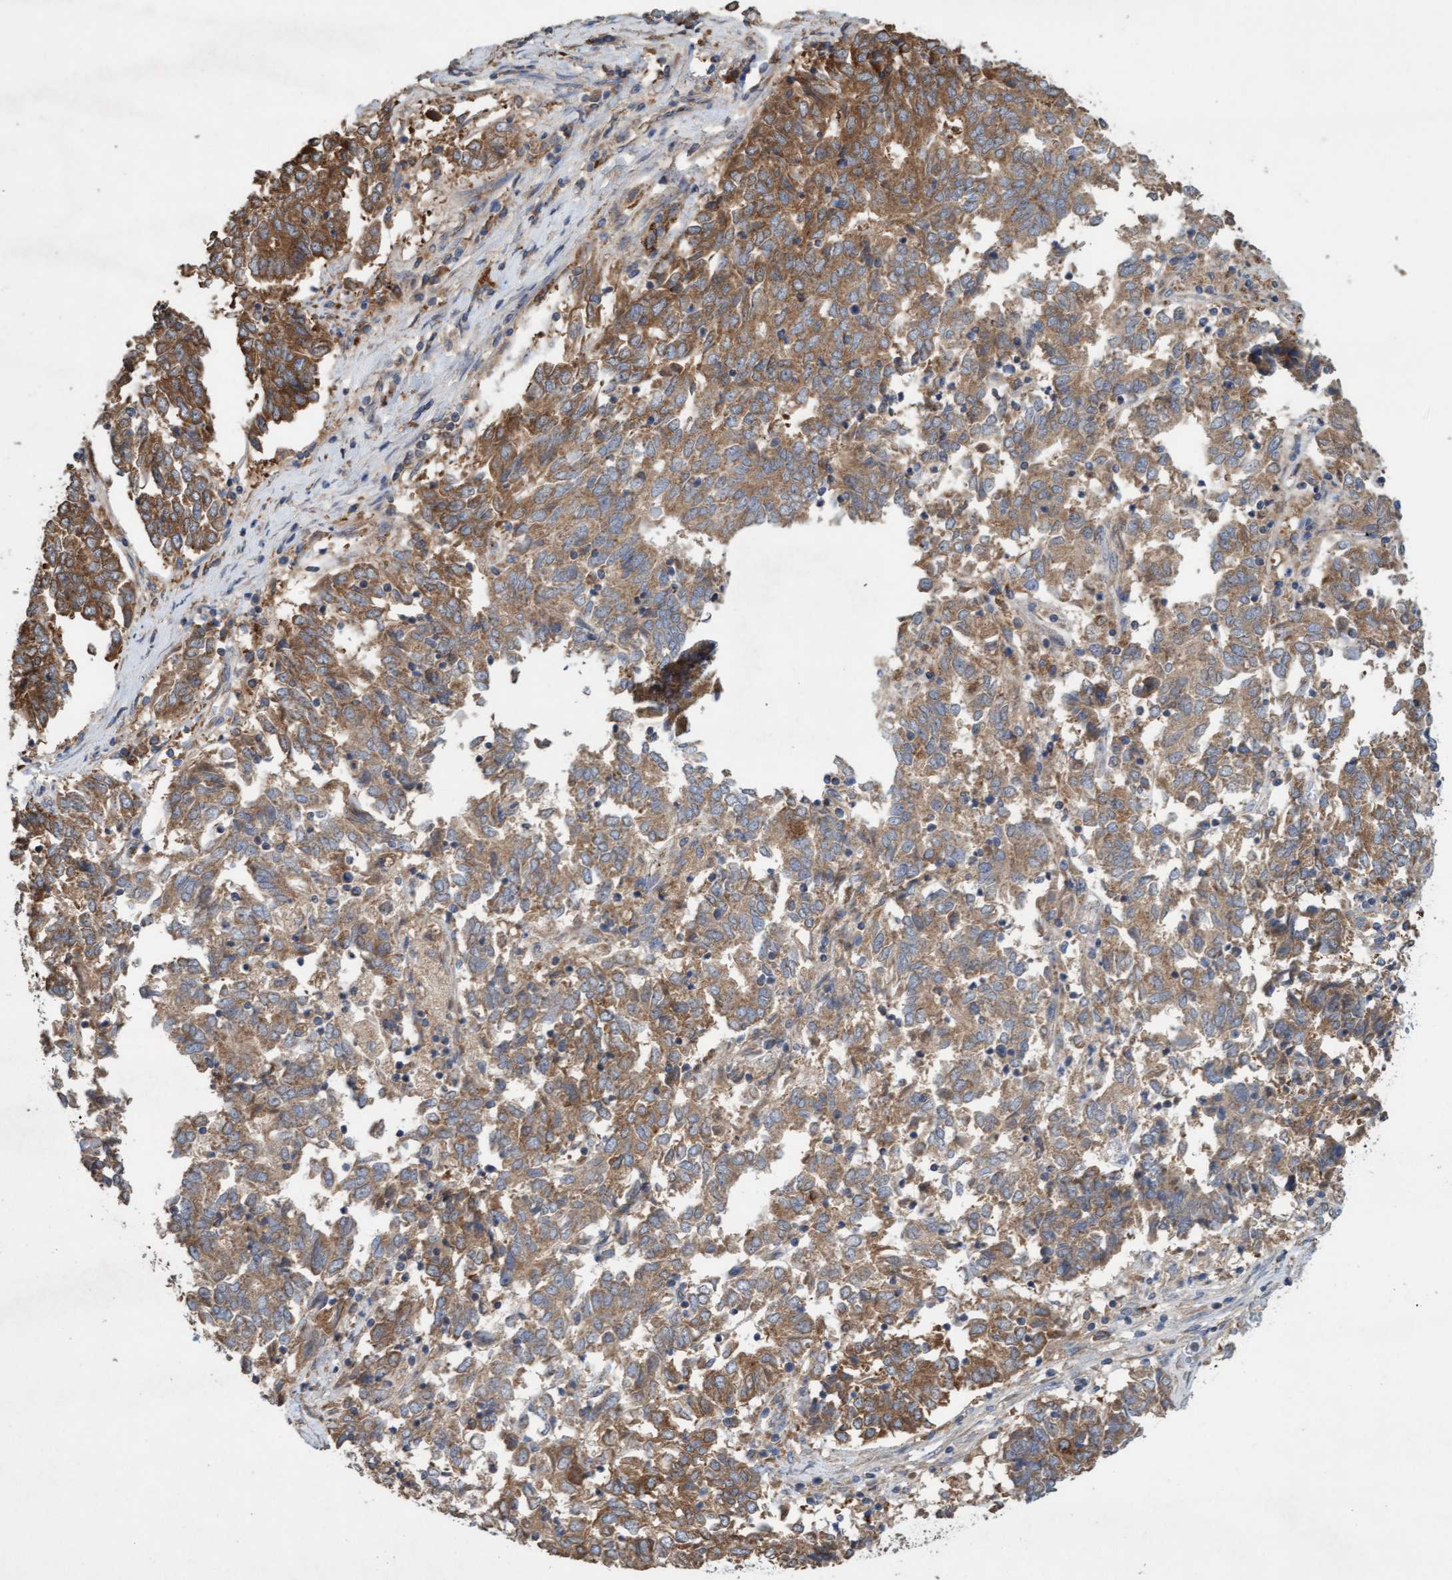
{"staining": {"intensity": "moderate", "quantity": ">75%", "location": "cytoplasmic/membranous"}, "tissue": "endometrial cancer", "cell_type": "Tumor cells", "image_type": "cancer", "snomed": [{"axis": "morphology", "description": "Adenocarcinoma, NOS"}, {"axis": "topography", "description": "Endometrium"}], "caption": "Immunohistochemical staining of endometrial adenocarcinoma demonstrates medium levels of moderate cytoplasmic/membranous protein expression in about >75% of tumor cells.", "gene": "ATPAF2", "patient": {"sex": "female", "age": 80}}